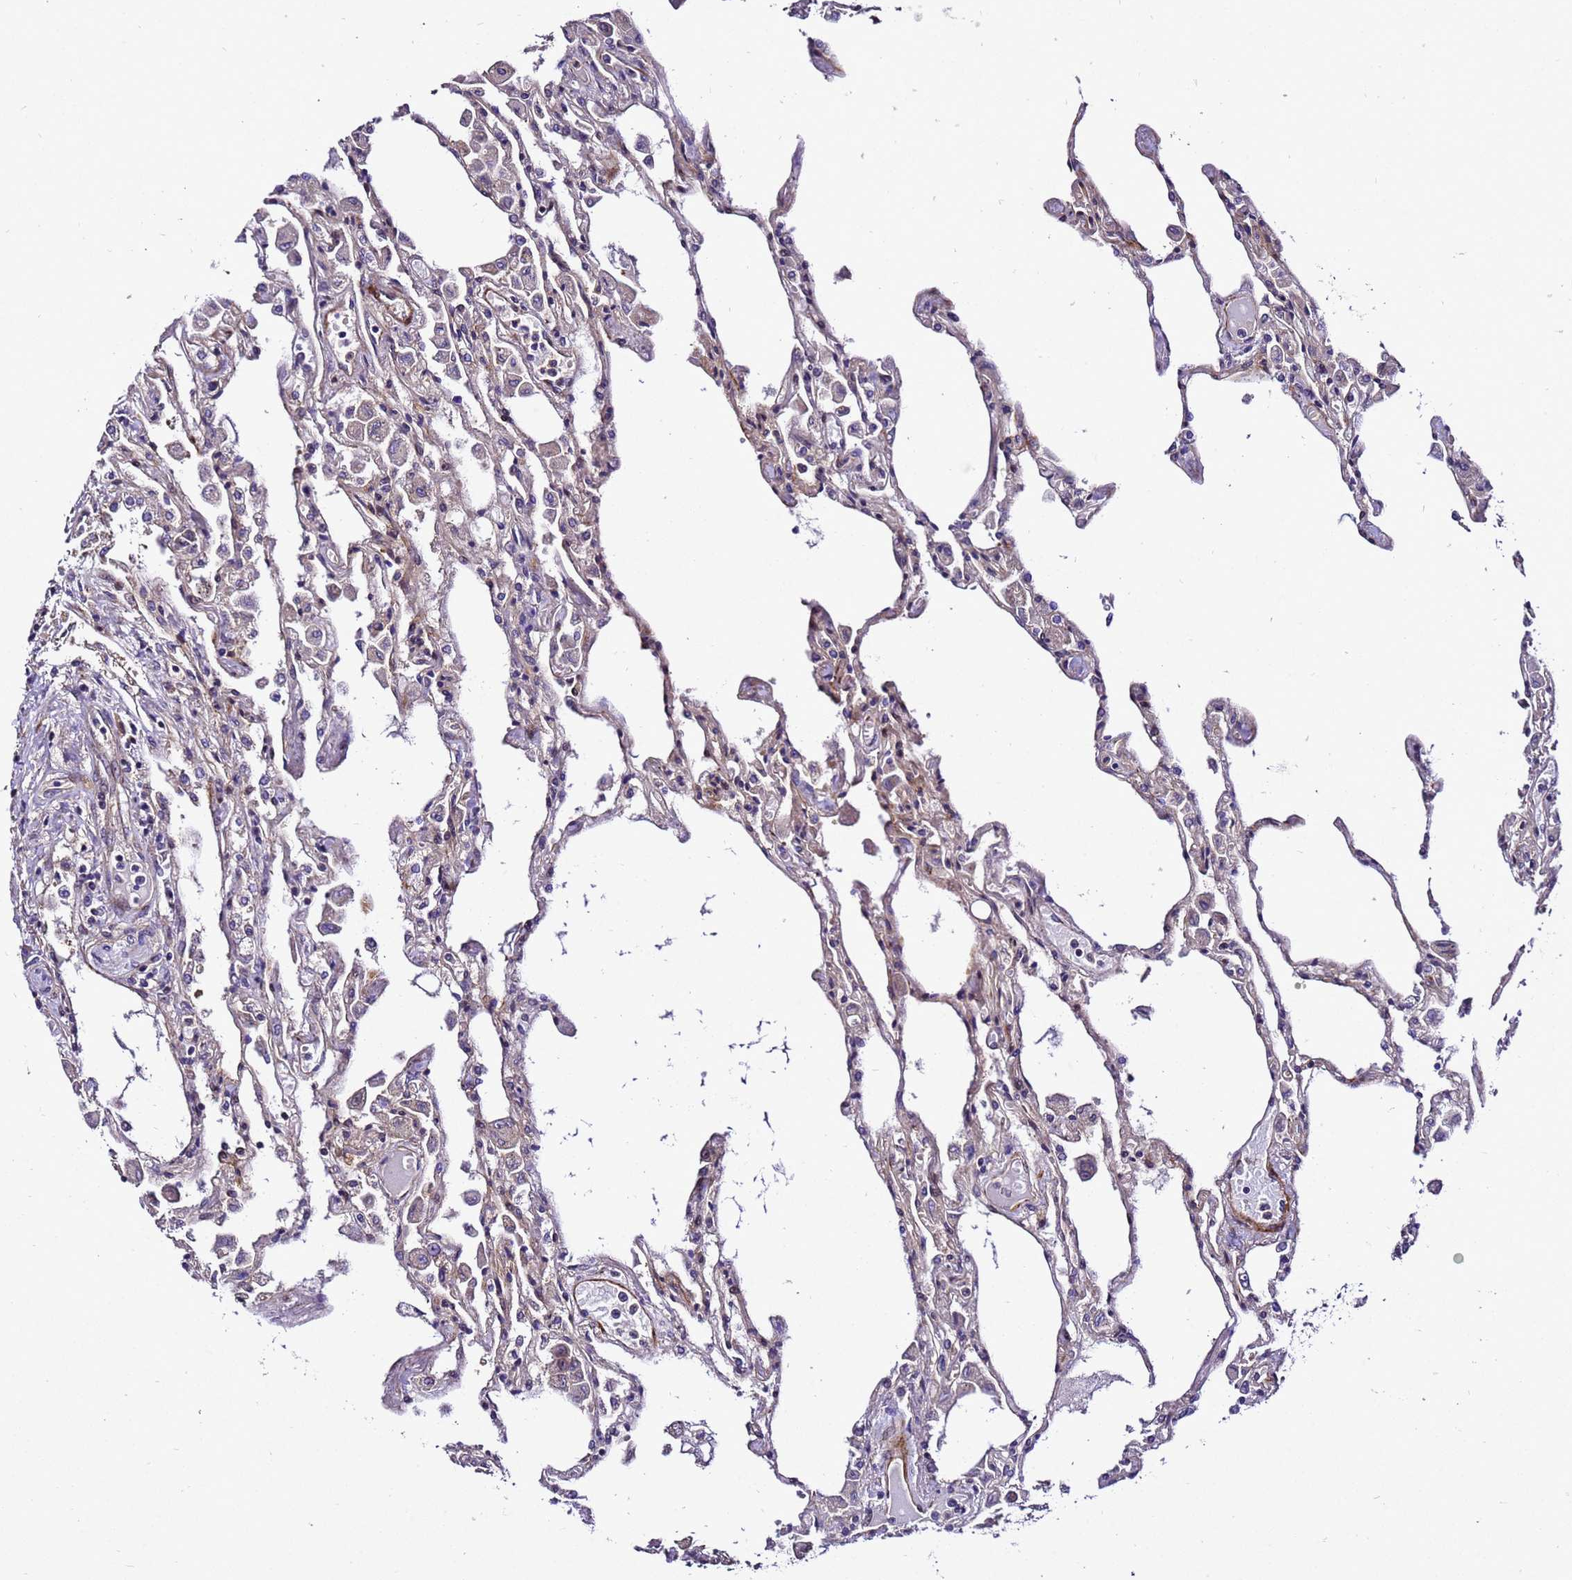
{"staining": {"intensity": "weak", "quantity": "25%-75%", "location": "cytoplasmic/membranous"}, "tissue": "lung", "cell_type": "Alveolar cells", "image_type": "normal", "snomed": [{"axis": "morphology", "description": "Normal tissue, NOS"}, {"axis": "topography", "description": "Bronchus"}, {"axis": "topography", "description": "Lung"}], "caption": "Protein expression analysis of unremarkable lung demonstrates weak cytoplasmic/membranous expression in approximately 25%-75% of alveolar cells. (Stains: DAB in brown, nuclei in blue, Microscopy: brightfield microscopy at high magnification).", "gene": "ZNF417", "patient": {"sex": "female", "age": 49}}